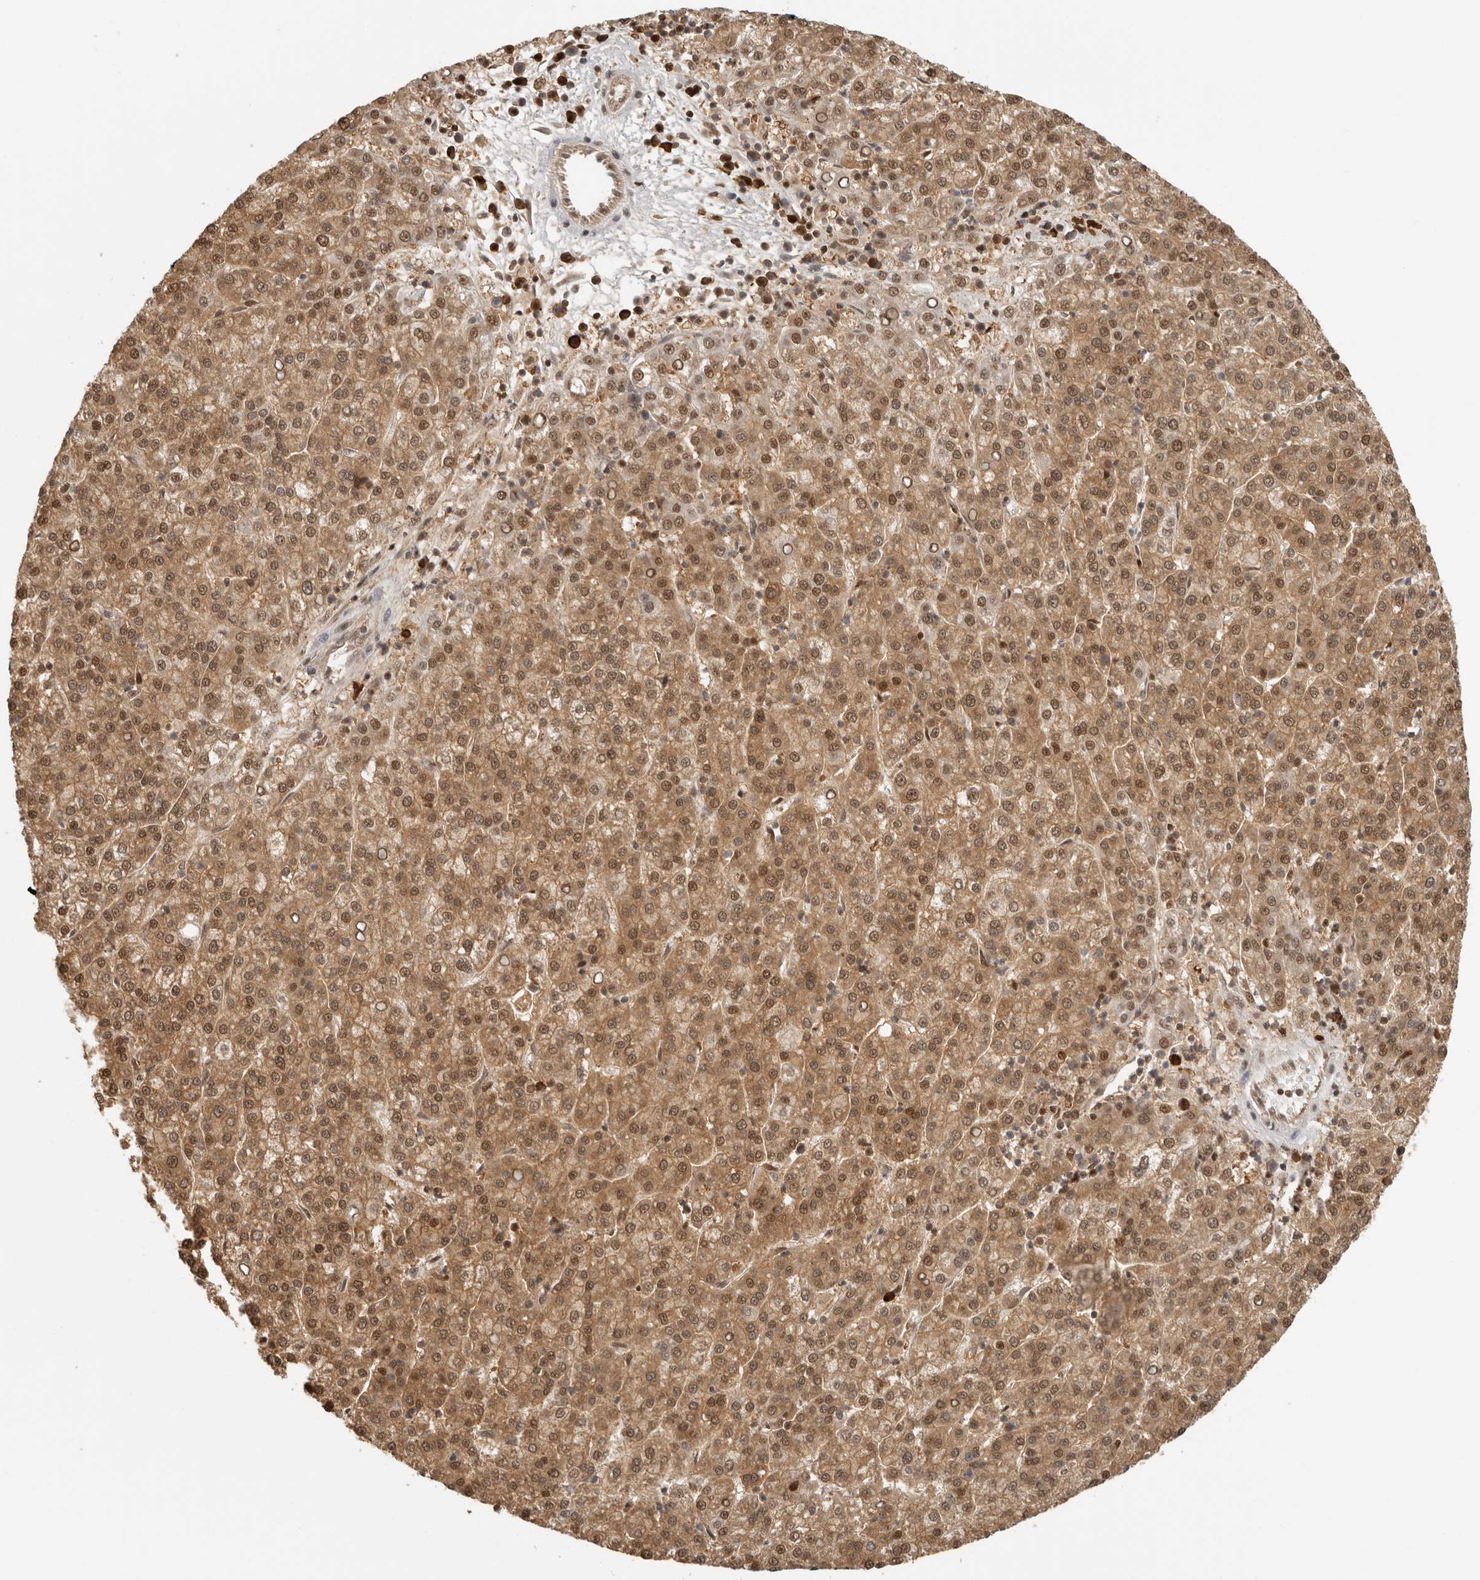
{"staining": {"intensity": "moderate", "quantity": ">75%", "location": "cytoplasmic/membranous,nuclear"}, "tissue": "liver cancer", "cell_type": "Tumor cells", "image_type": "cancer", "snomed": [{"axis": "morphology", "description": "Carcinoma, Hepatocellular, NOS"}, {"axis": "topography", "description": "Liver"}], "caption": "A high-resolution image shows IHC staining of liver cancer (hepatocellular carcinoma), which shows moderate cytoplasmic/membranous and nuclear staining in about >75% of tumor cells.", "gene": "PSMA5", "patient": {"sex": "female", "age": 58}}